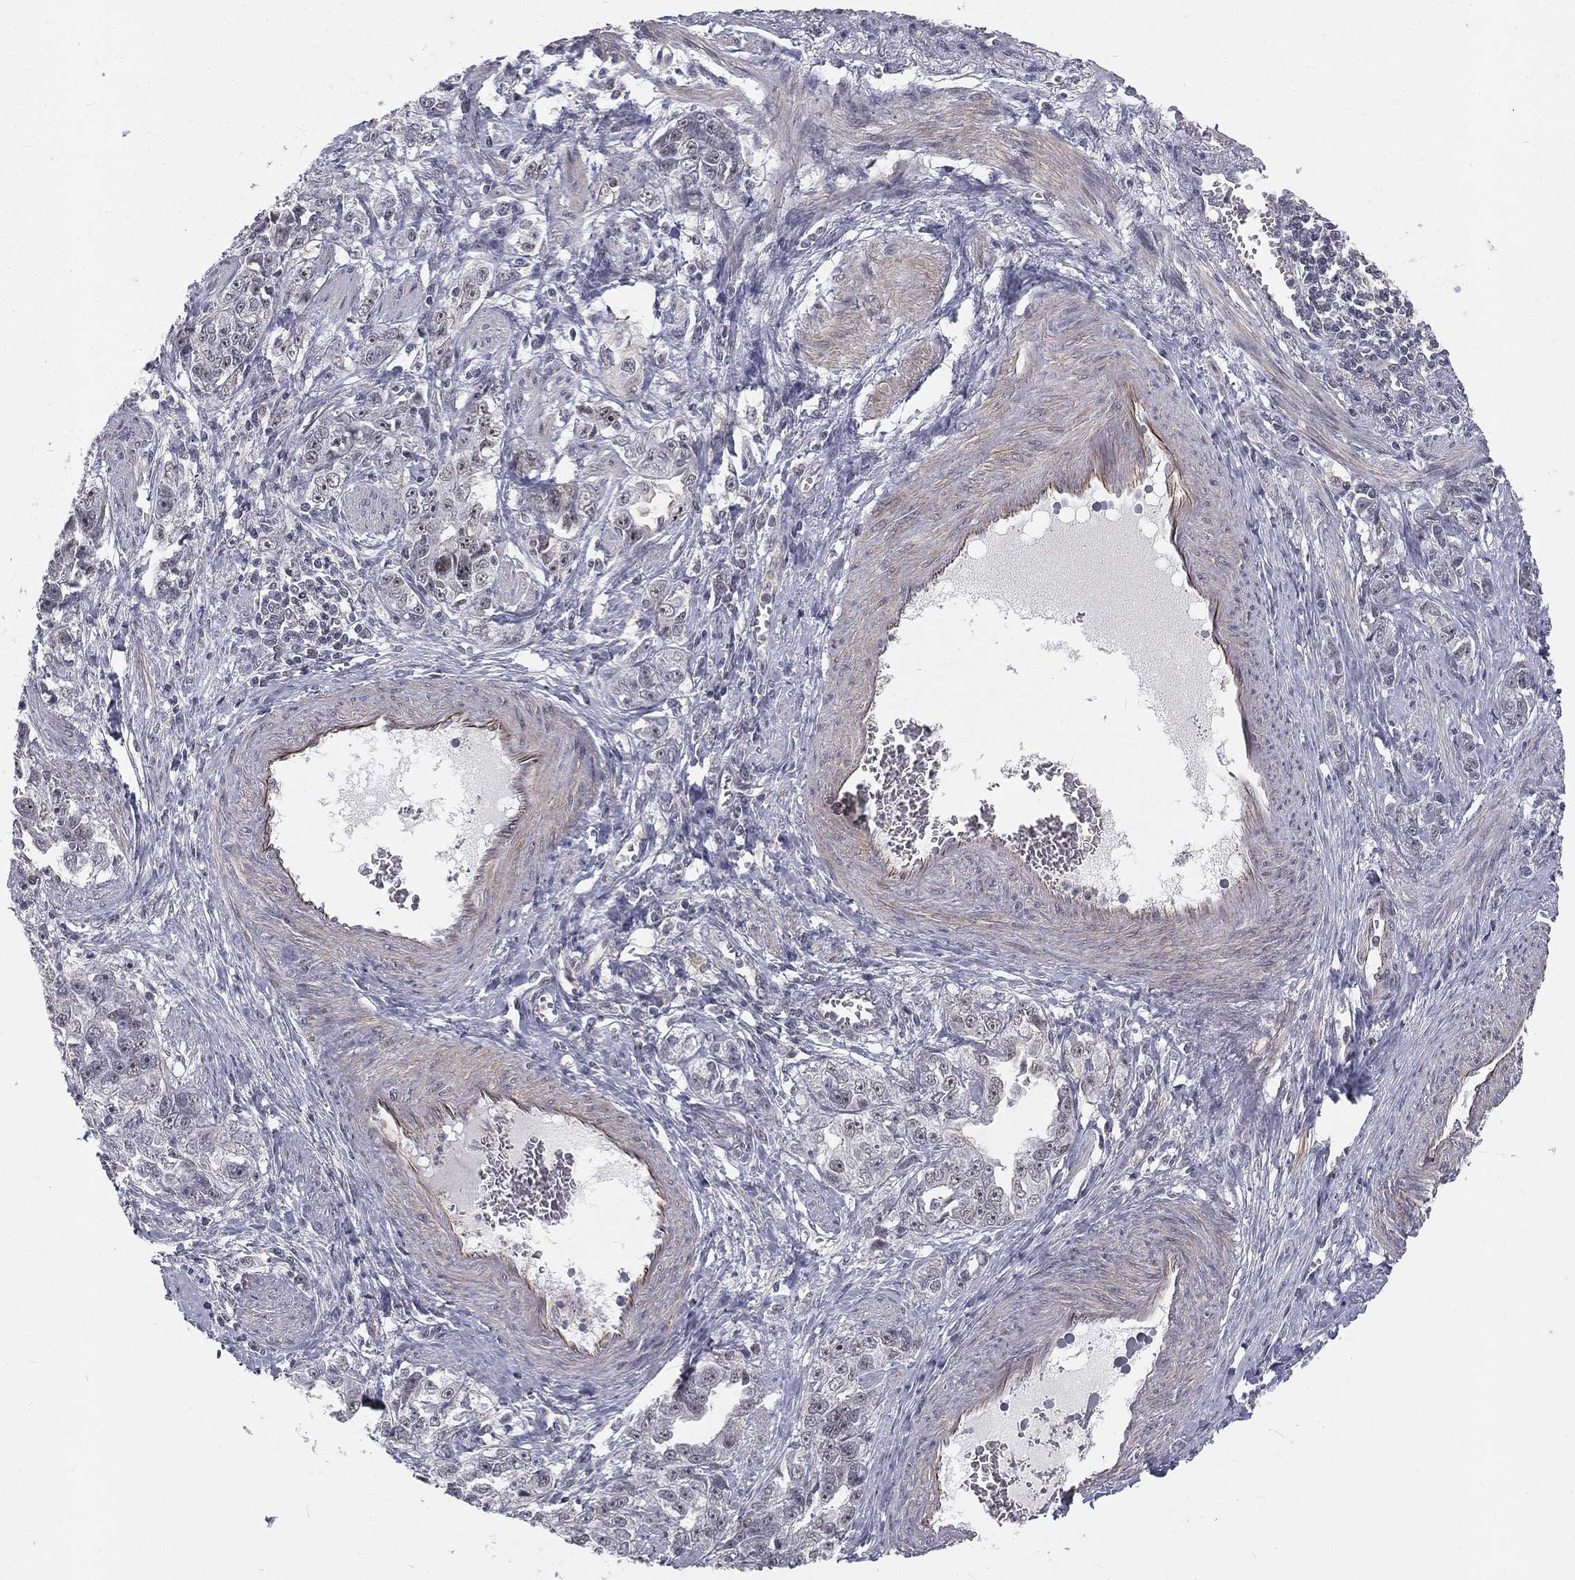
{"staining": {"intensity": "negative", "quantity": "none", "location": "none"}, "tissue": "ovarian cancer", "cell_type": "Tumor cells", "image_type": "cancer", "snomed": [{"axis": "morphology", "description": "Cystadenocarcinoma, serous, NOS"}, {"axis": "topography", "description": "Ovary"}], "caption": "DAB (3,3'-diaminobenzidine) immunohistochemical staining of ovarian cancer (serous cystadenocarcinoma) exhibits no significant expression in tumor cells. Nuclei are stained in blue.", "gene": "MORC2", "patient": {"sex": "female", "age": 51}}